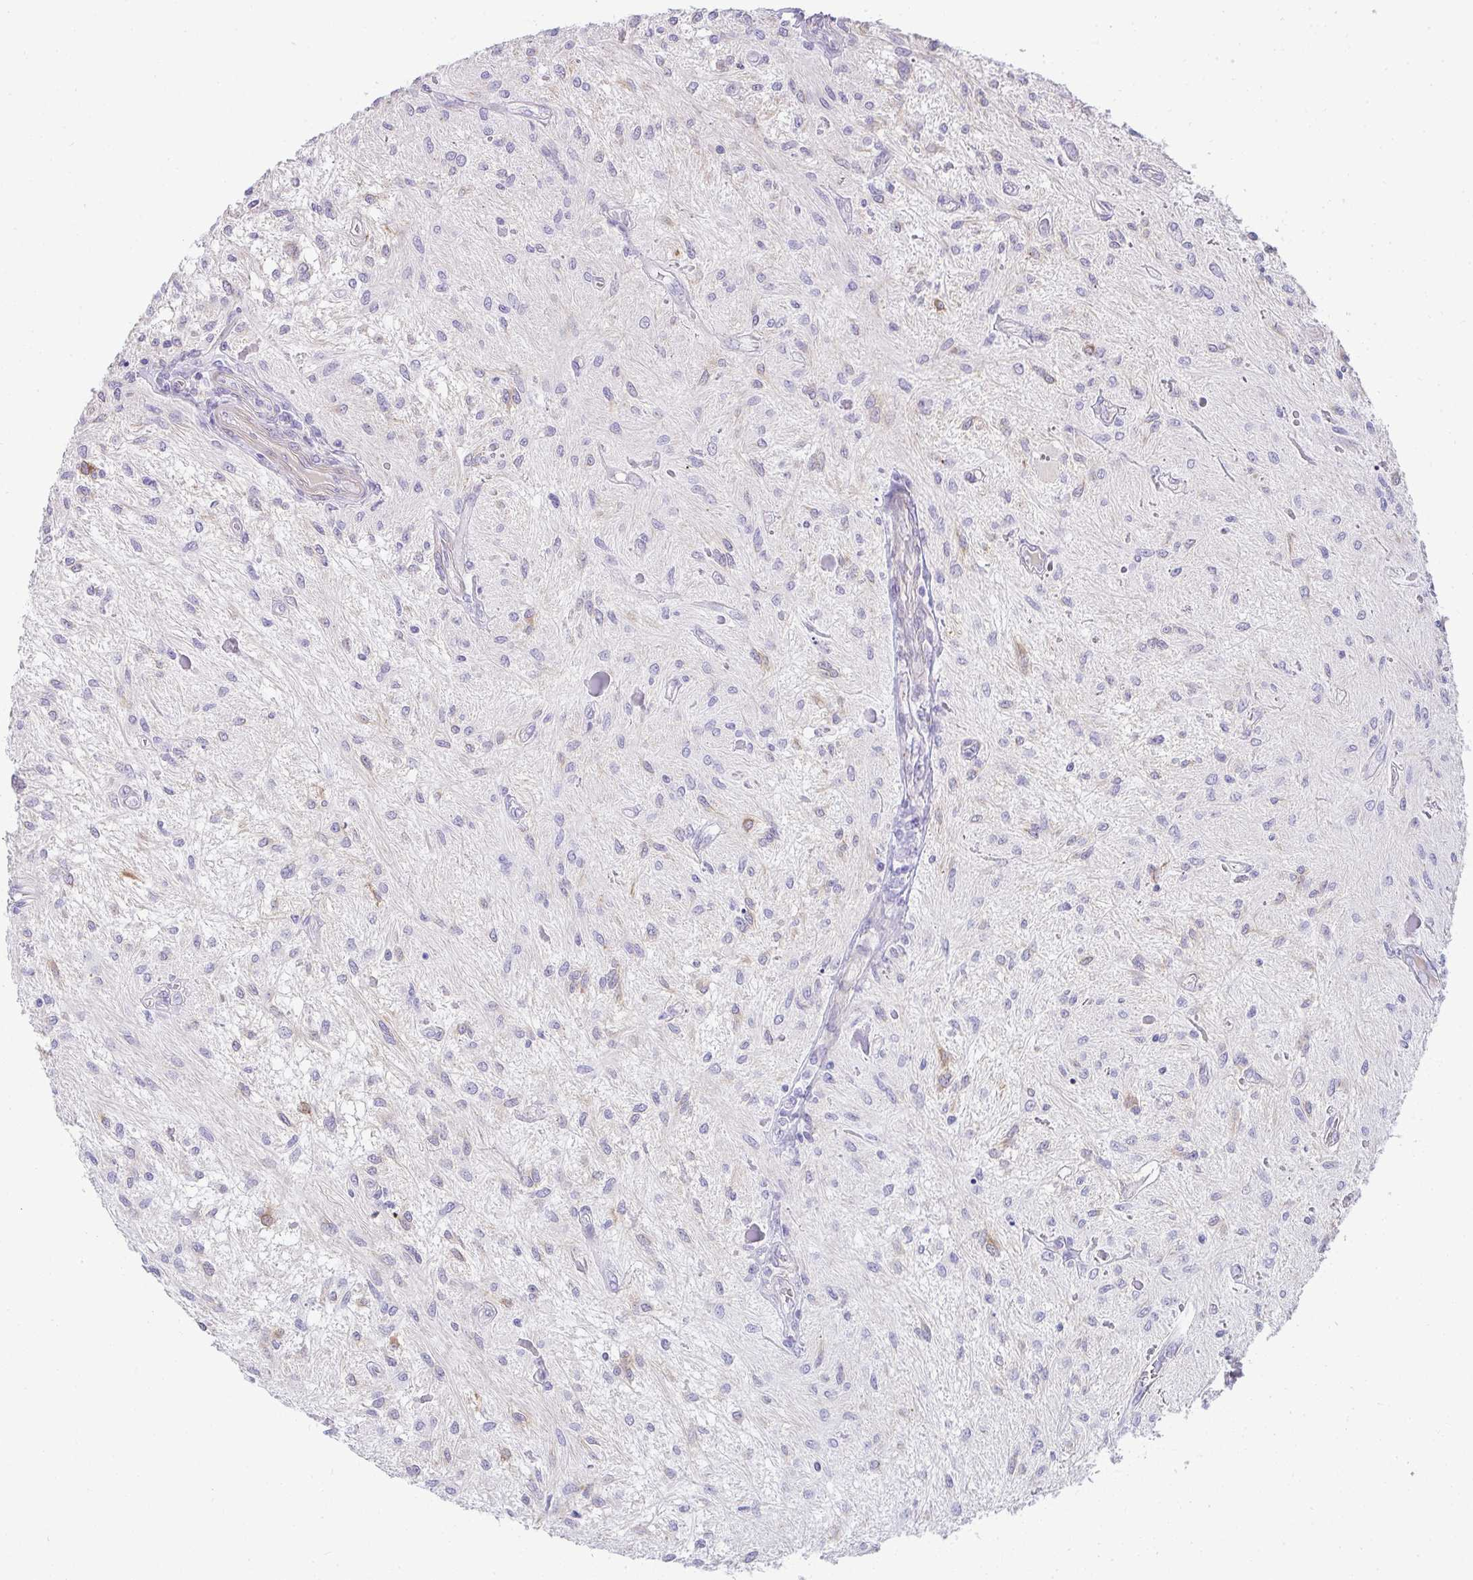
{"staining": {"intensity": "negative", "quantity": "none", "location": "none"}, "tissue": "glioma", "cell_type": "Tumor cells", "image_type": "cancer", "snomed": [{"axis": "morphology", "description": "Glioma, malignant, Low grade"}, {"axis": "topography", "description": "Cerebellum"}], "caption": "This is an immunohistochemistry micrograph of human malignant glioma (low-grade). There is no positivity in tumor cells.", "gene": "AK5", "patient": {"sex": "female", "age": 14}}